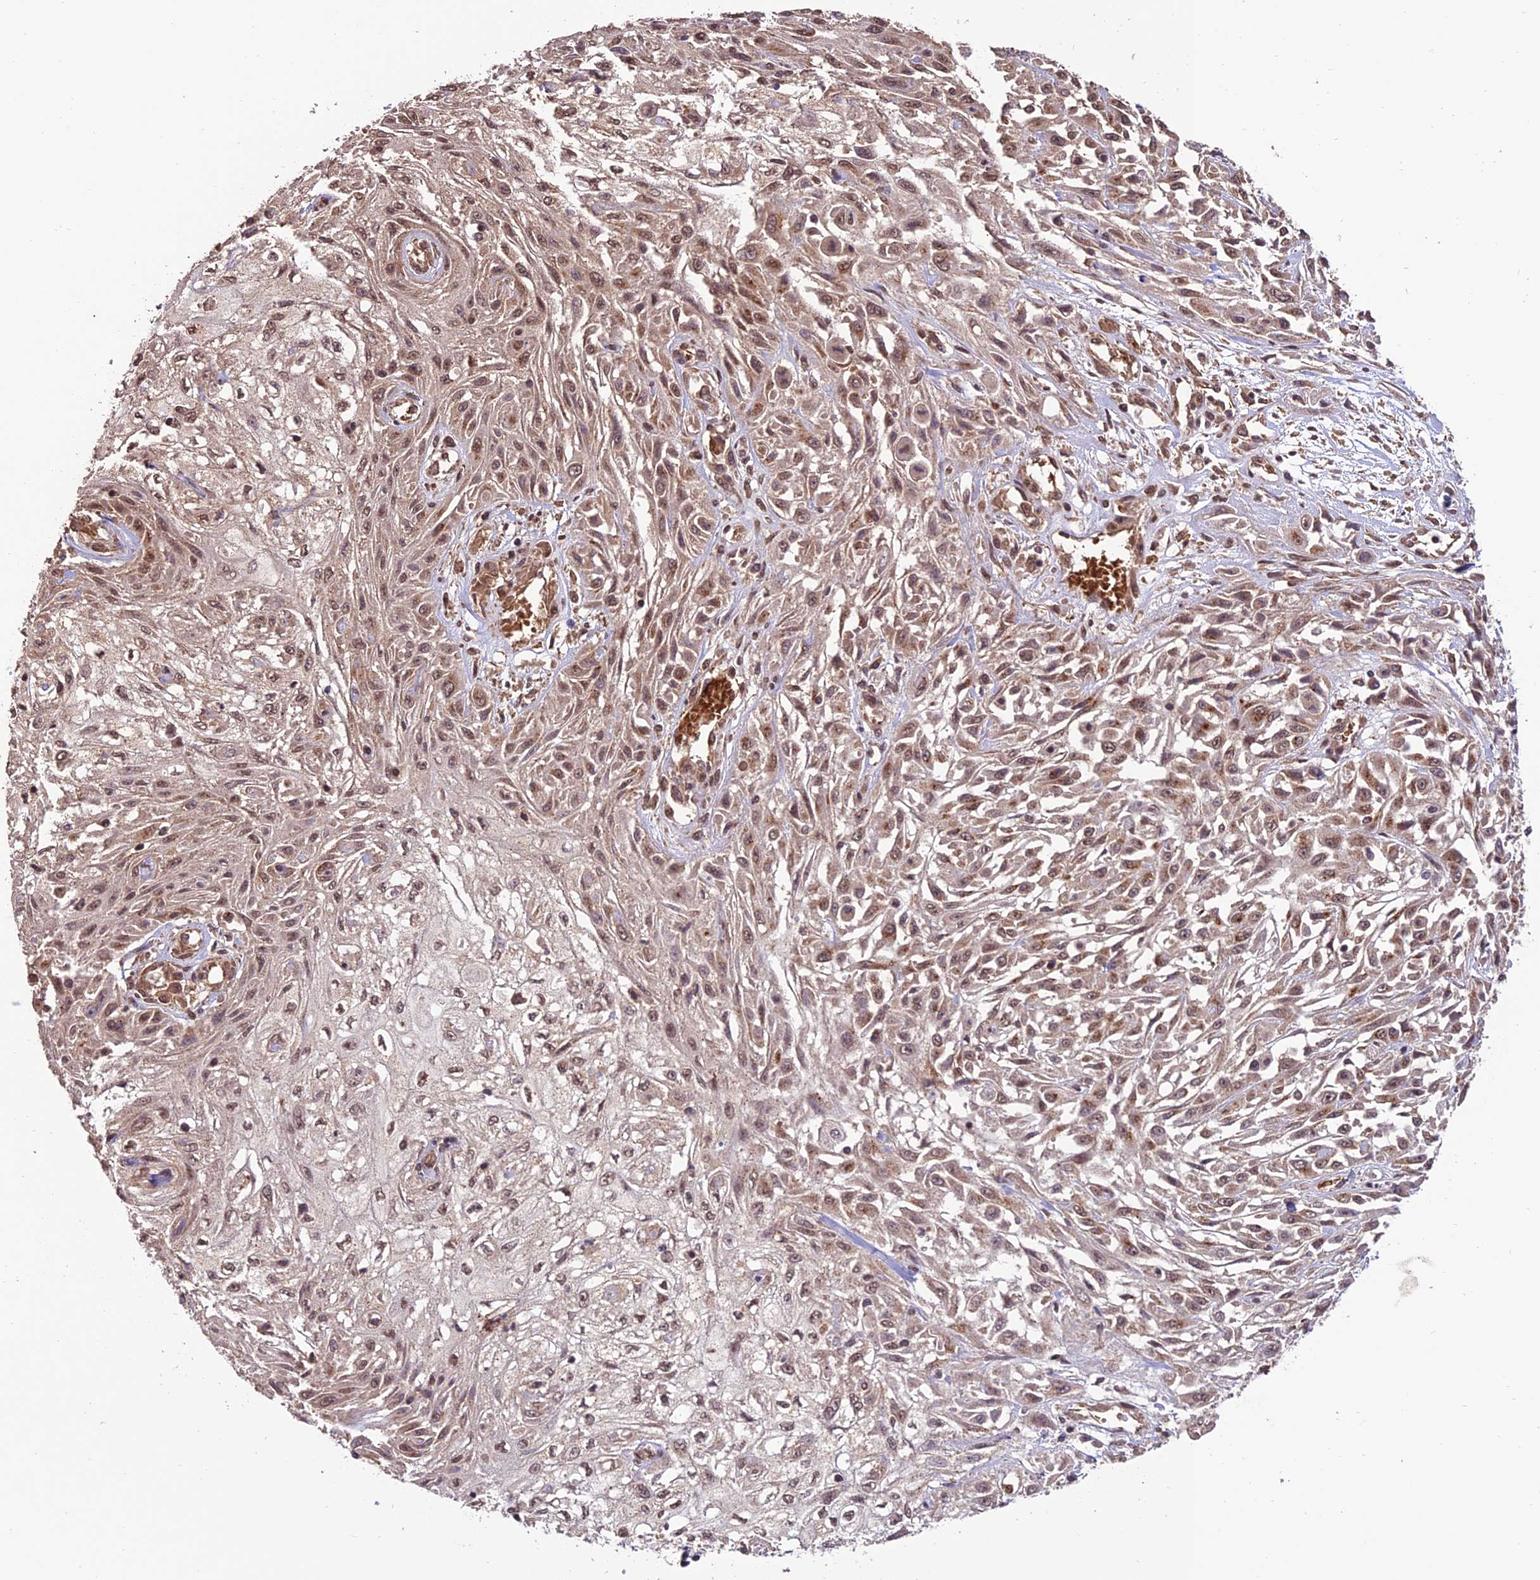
{"staining": {"intensity": "moderate", "quantity": ">75%", "location": "cytoplasmic/membranous,nuclear"}, "tissue": "skin cancer", "cell_type": "Tumor cells", "image_type": "cancer", "snomed": [{"axis": "morphology", "description": "Squamous cell carcinoma, NOS"}, {"axis": "morphology", "description": "Squamous cell carcinoma, metastatic, NOS"}, {"axis": "topography", "description": "Skin"}, {"axis": "topography", "description": "Lymph node"}], "caption": "Approximately >75% of tumor cells in skin cancer (metastatic squamous cell carcinoma) reveal moderate cytoplasmic/membranous and nuclear protein staining as visualized by brown immunohistochemical staining.", "gene": "CABIN1", "patient": {"sex": "male", "age": 75}}